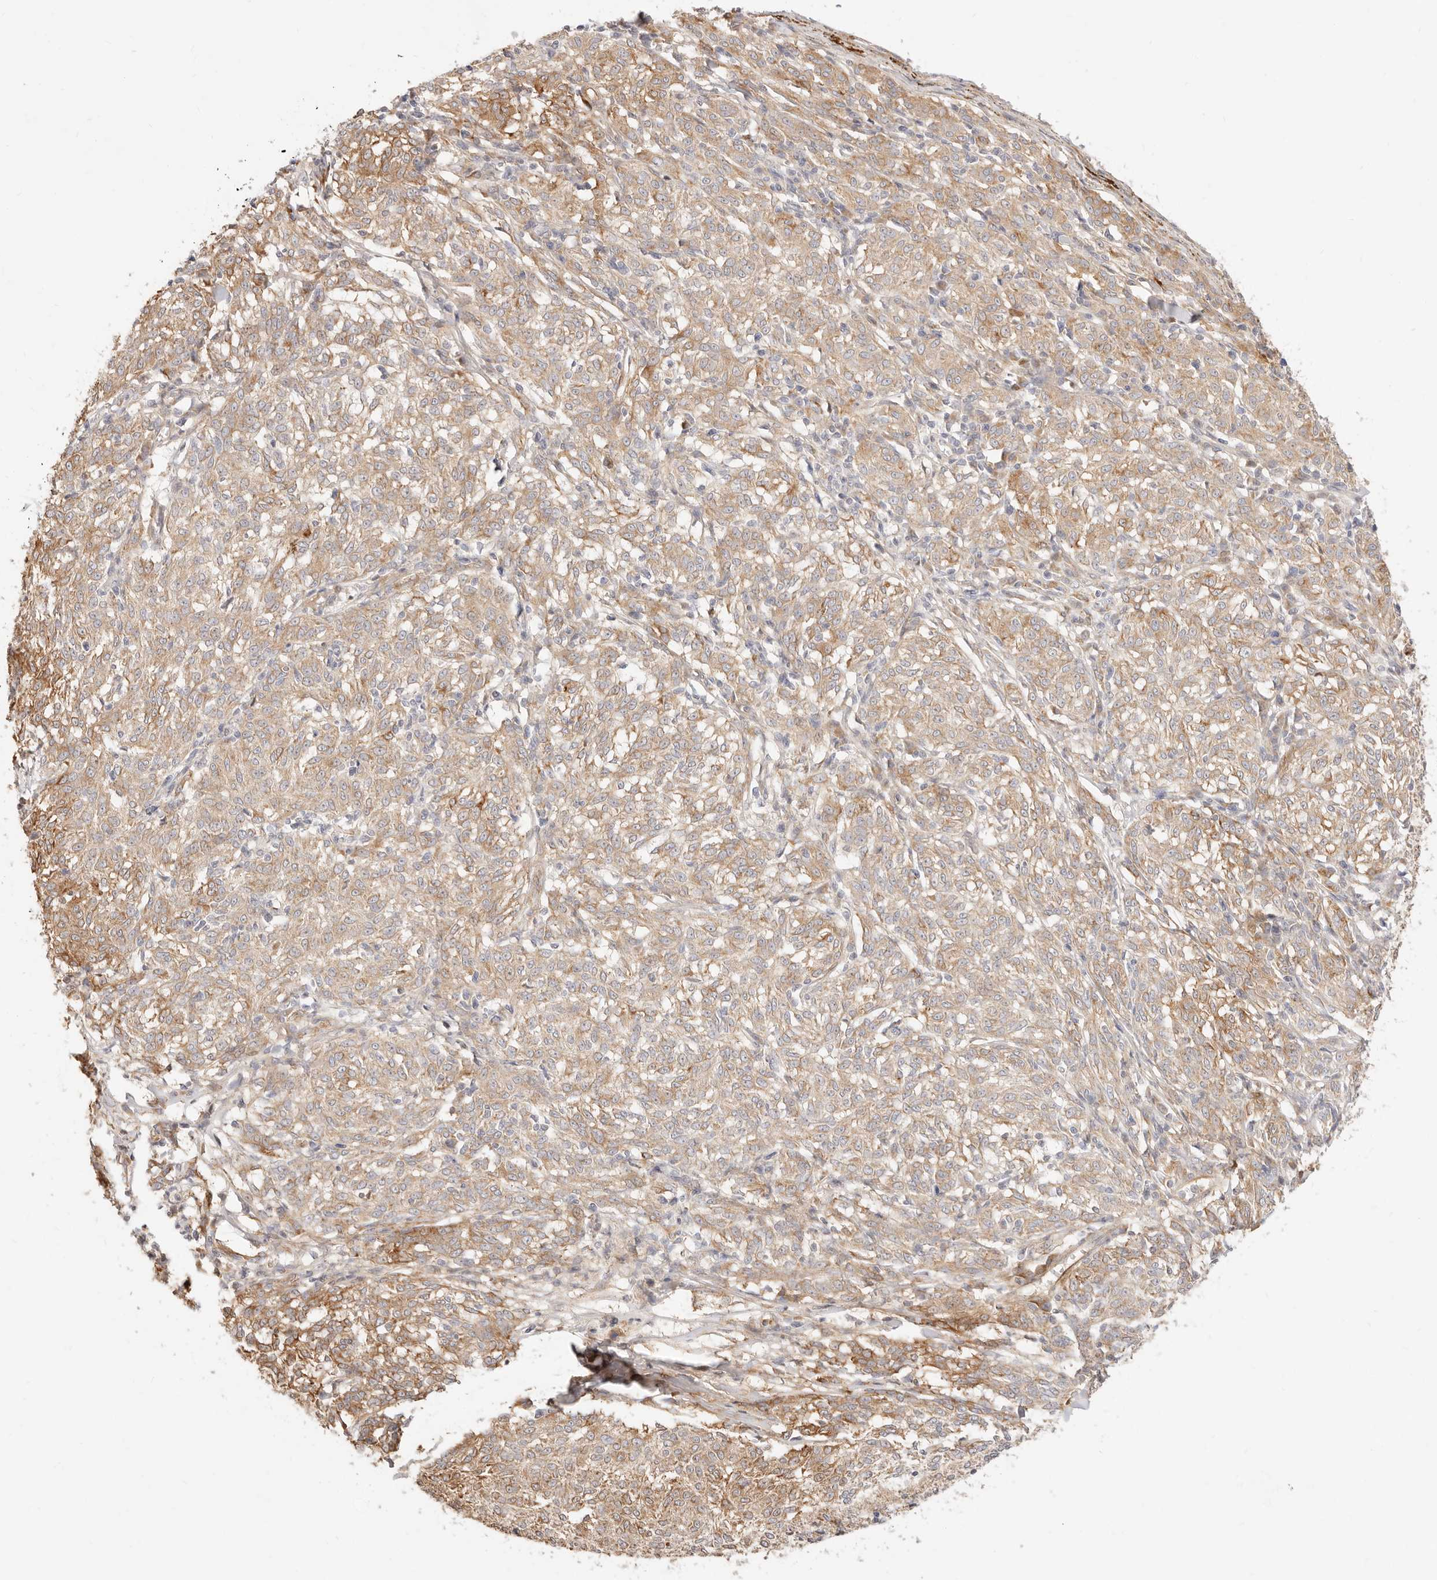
{"staining": {"intensity": "moderate", "quantity": ">75%", "location": "cytoplasmic/membranous"}, "tissue": "melanoma", "cell_type": "Tumor cells", "image_type": "cancer", "snomed": [{"axis": "morphology", "description": "Malignant melanoma, NOS"}, {"axis": "topography", "description": "Skin"}], "caption": "Malignant melanoma stained with a protein marker reveals moderate staining in tumor cells.", "gene": "UBXN10", "patient": {"sex": "female", "age": 72}}